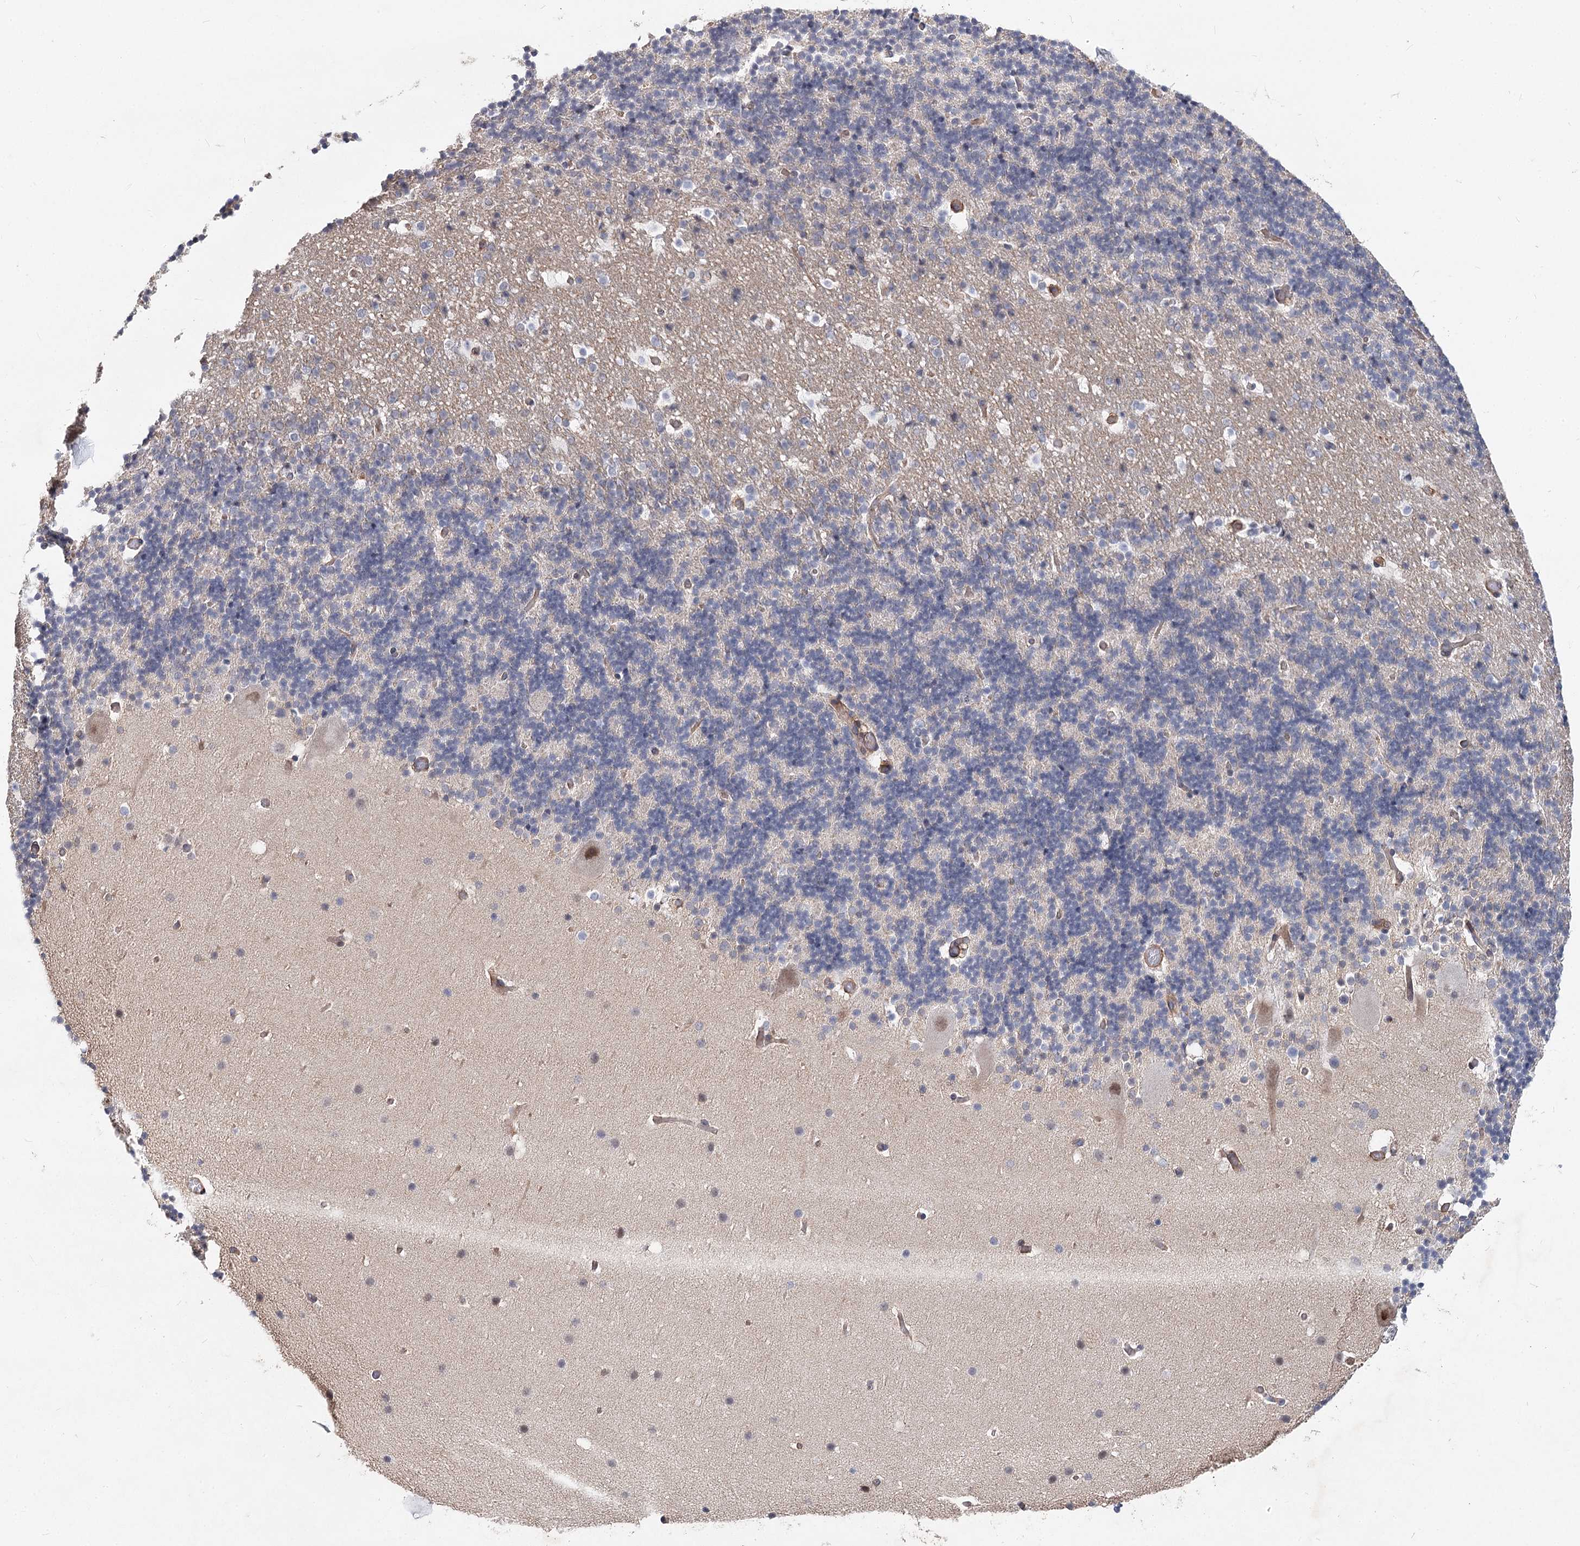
{"staining": {"intensity": "negative", "quantity": "none", "location": "none"}, "tissue": "cerebellum", "cell_type": "Cells in granular layer", "image_type": "normal", "snomed": [{"axis": "morphology", "description": "Normal tissue, NOS"}, {"axis": "topography", "description": "Cerebellum"}], "caption": "Immunohistochemical staining of unremarkable human cerebellum exhibits no significant expression in cells in granular layer.", "gene": "TMEM218", "patient": {"sex": "male", "age": 57}}